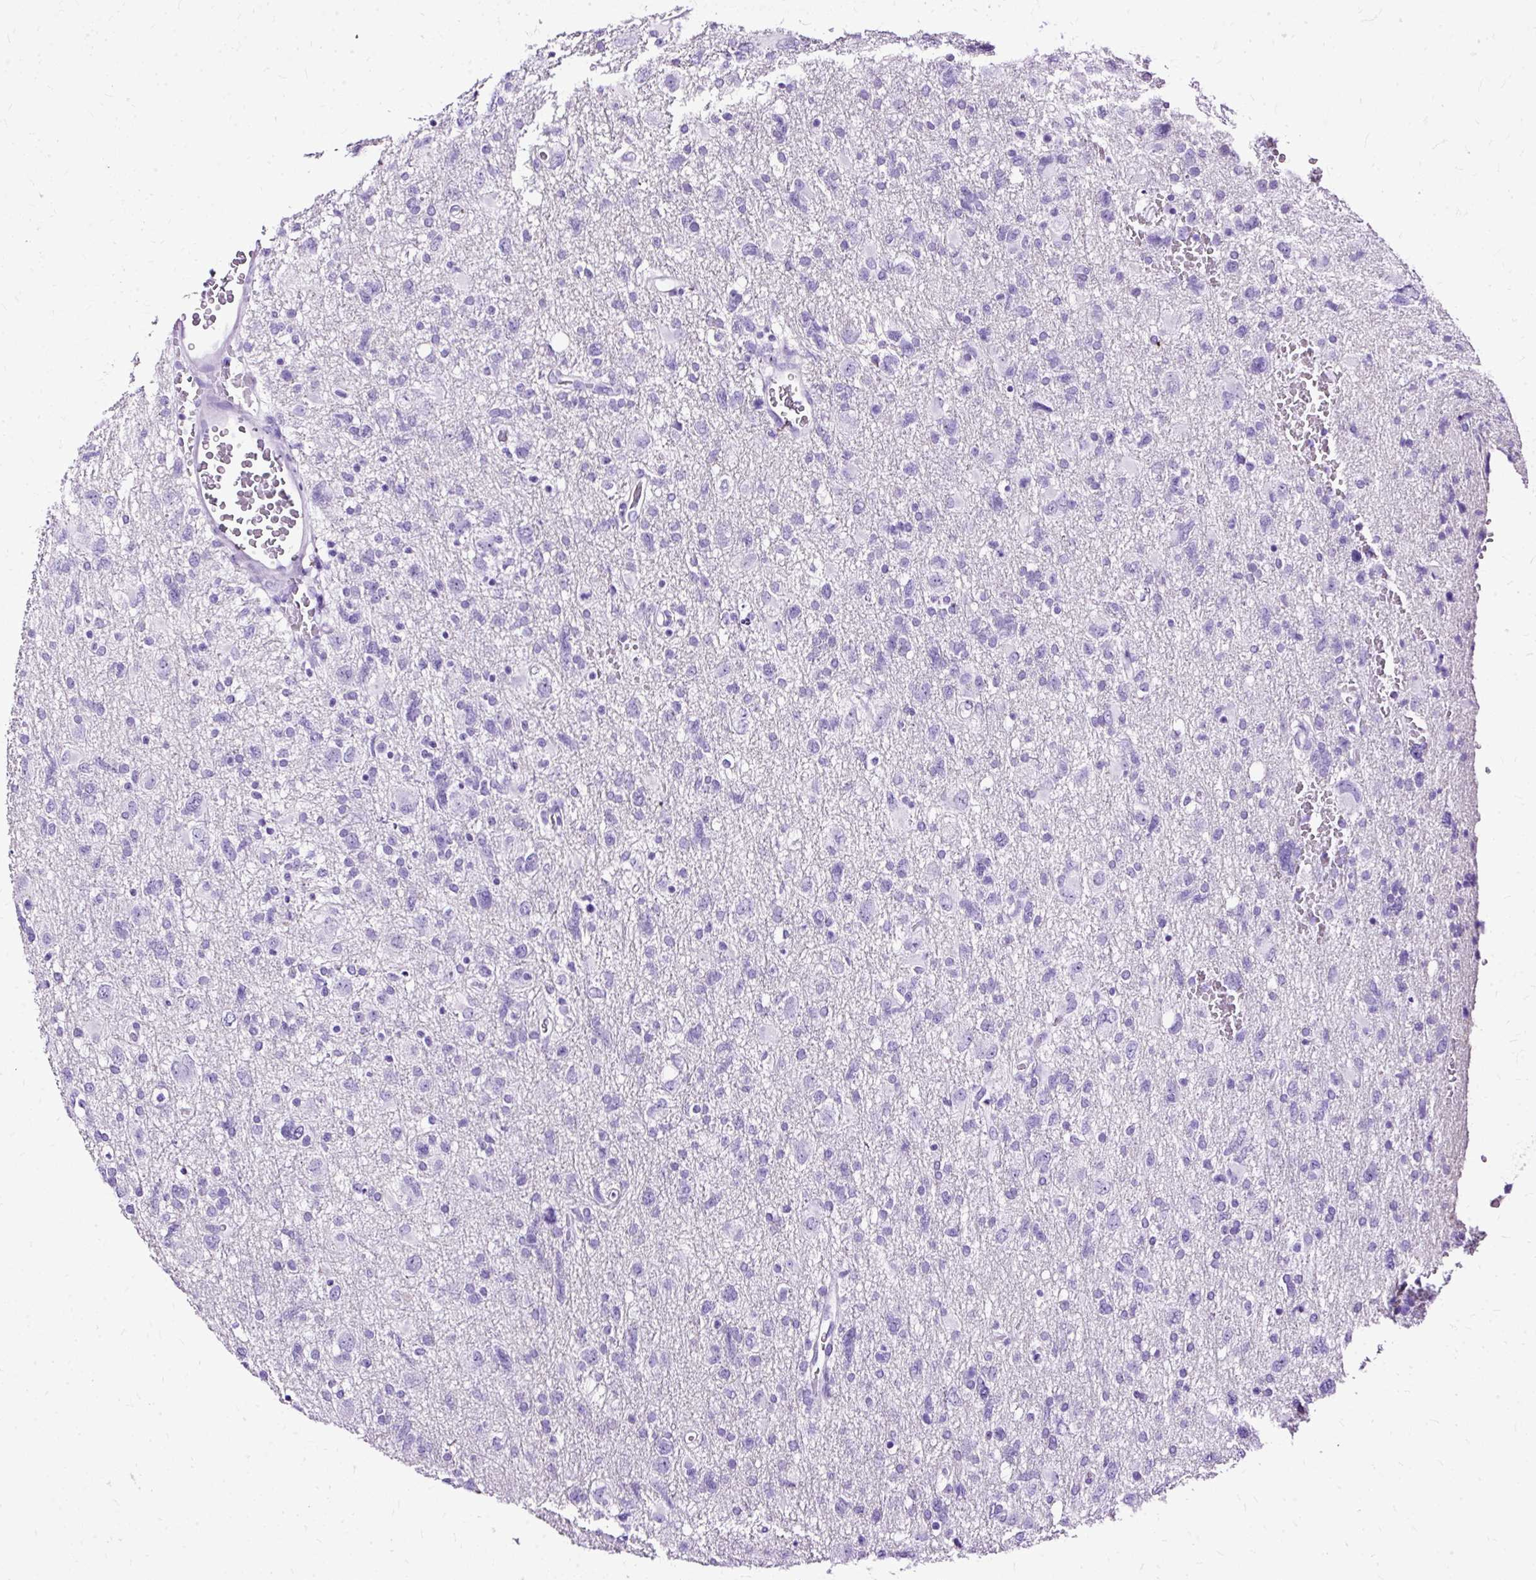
{"staining": {"intensity": "negative", "quantity": "none", "location": "none"}, "tissue": "glioma", "cell_type": "Tumor cells", "image_type": "cancer", "snomed": [{"axis": "morphology", "description": "Glioma, malignant, High grade"}, {"axis": "topography", "description": "Brain"}], "caption": "DAB immunohistochemical staining of glioma displays no significant expression in tumor cells. (DAB (3,3'-diaminobenzidine) immunohistochemistry visualized using brightfield microscopy, high magnification).", "gene": "SLC8A2", "patient": {"sex": "male", "age": 61}}